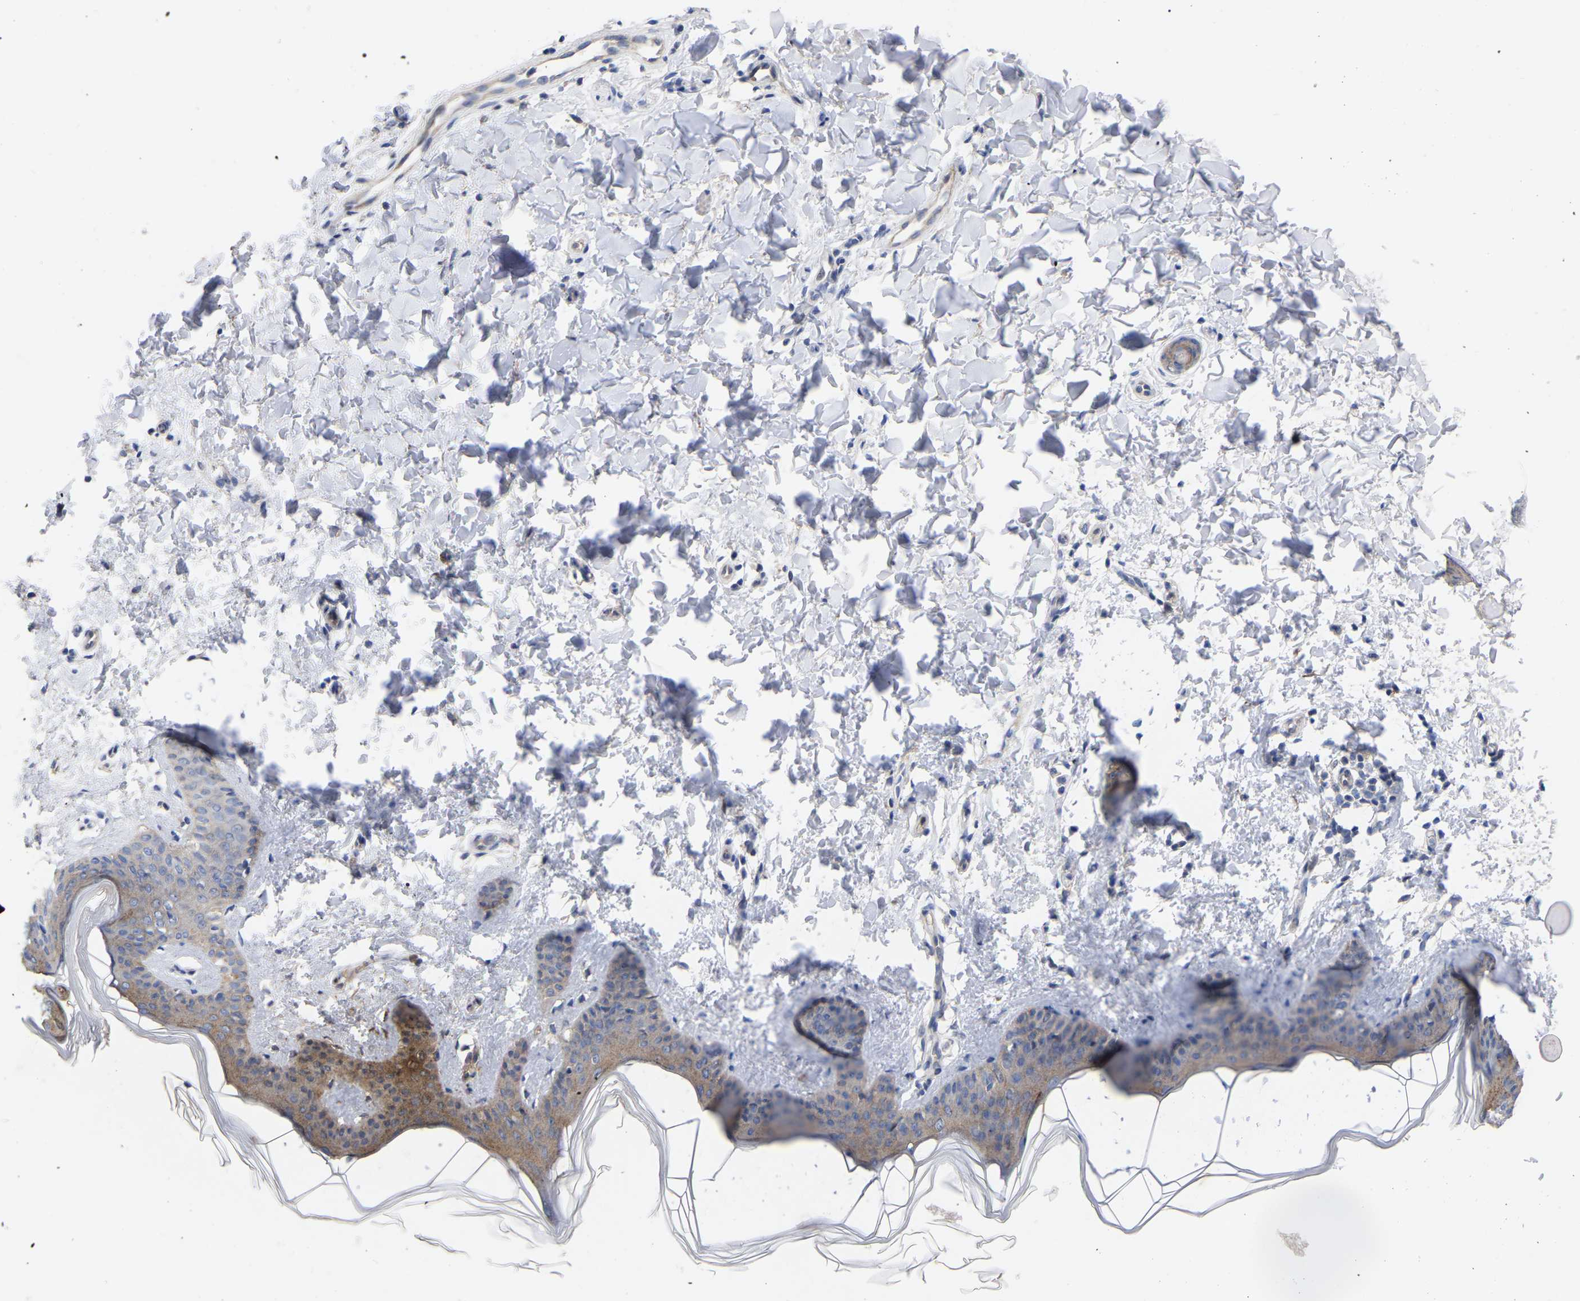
{"staining": {"intensity": "negative", "quantity": "none", "location": "none"}, "tissue": "skin", "cell_type": "Fibroblasts", "image_type": "normal", "snomed": [{"axis": "morphology", "description": "Normal tissue, NOS"}, {"axis": "topography", "description": "Skin"}], "caption": "Fibroblasts are negative for protein expression in unremarkable human skin. Brightfield microscopy of immunohistochemistry (IHC) stained with DAB (brown) and hematoxylin (blue), captured at high magnification.", "gene": "TCP1", "patient": {"sex": "female", "age": 17}}